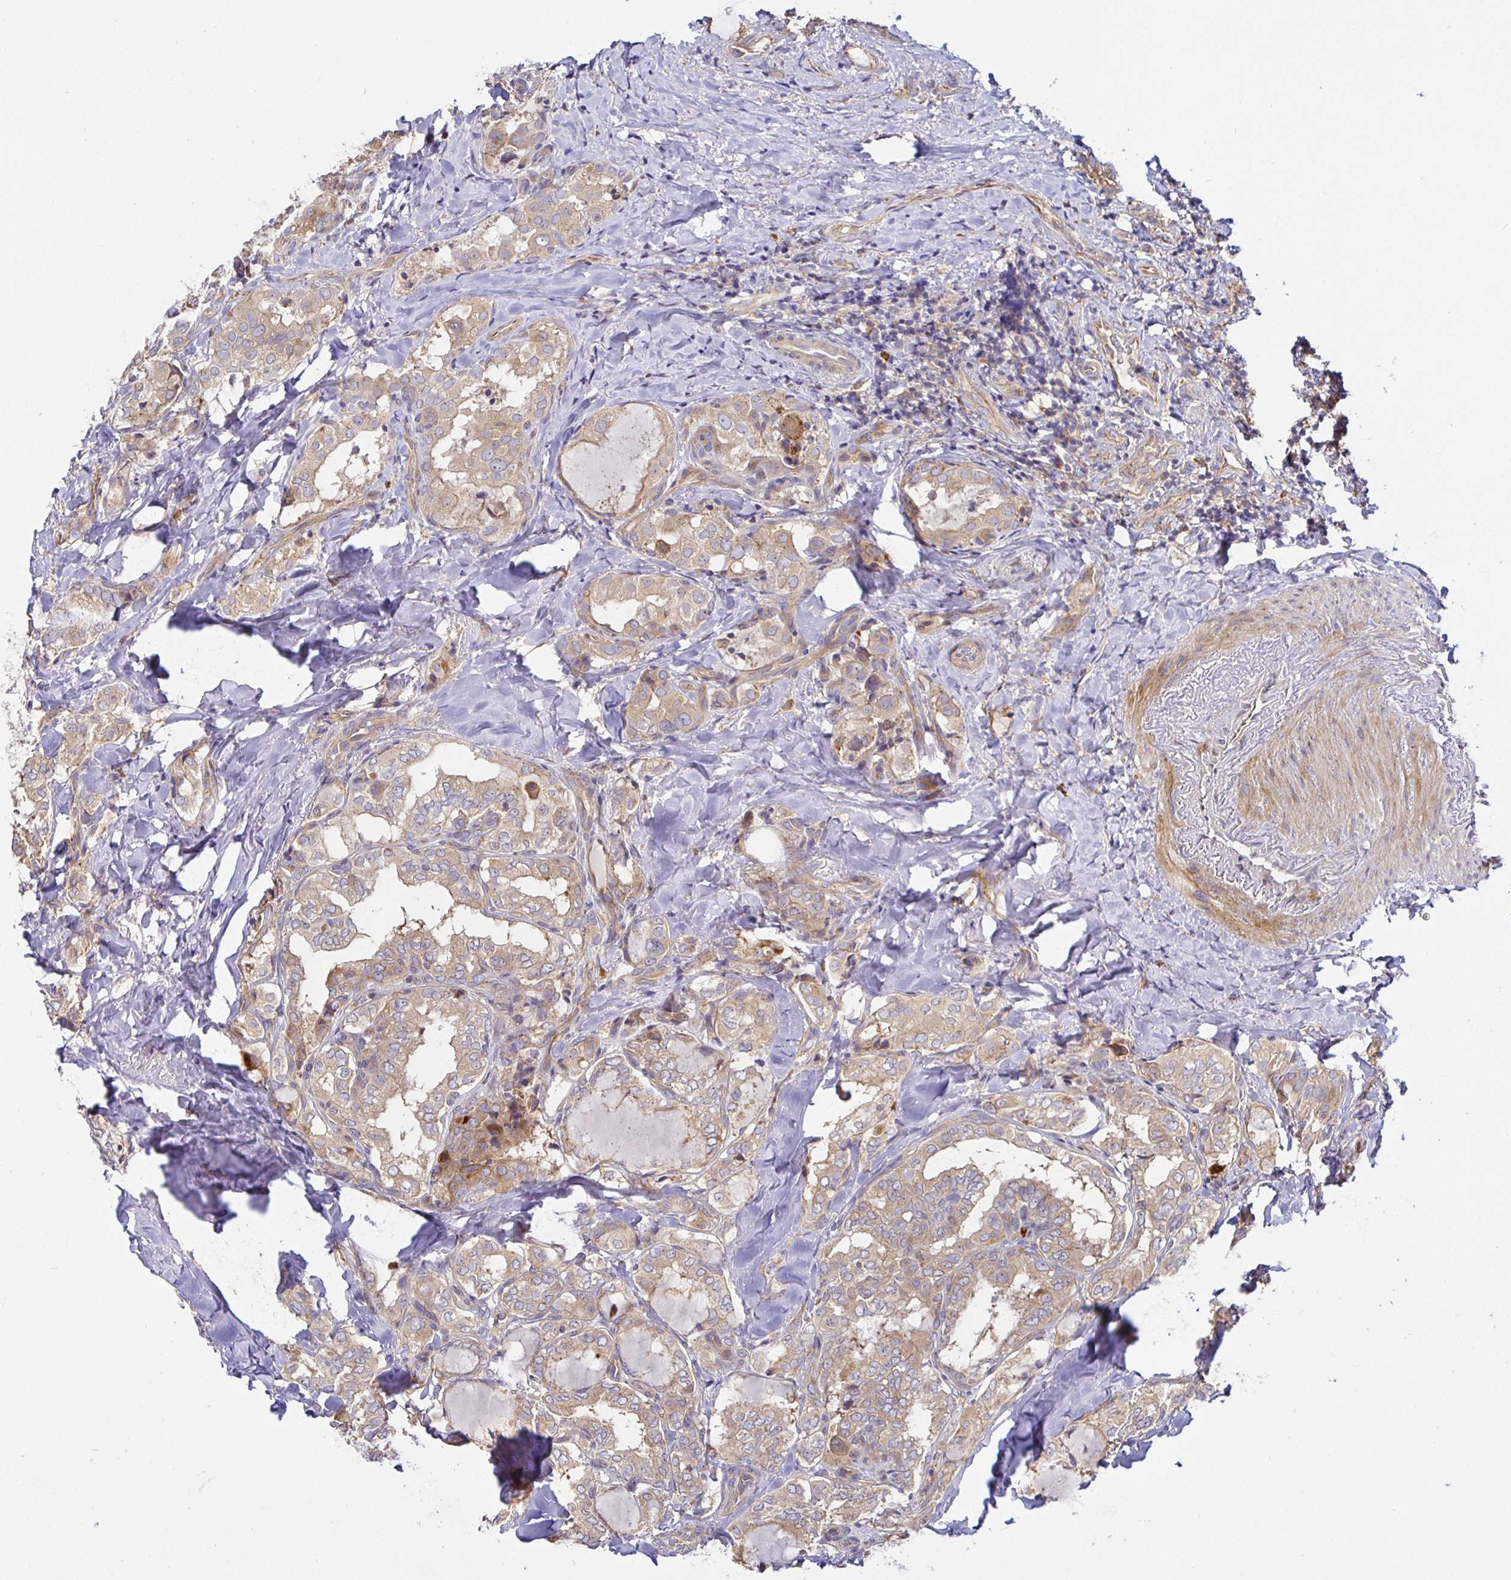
{"staining": {"intensity": "moderate", "quantity": ">75%", "location": "cytoplasmic/membranous"}, "tissue": "thyroid cancer", "cell_type": "Tumor cells", "image_type": "cancer", "snomed": [{"axis": "morphology", "description": "Papillary adenocarcinoma, NOS"}, {"axis": "topography", "description": "Thyroid gland"}], "caption": "The histopathology image reveals a brown stain indicating the presence of a protein in the cytoplasmic/membranous of tumor cells in thyroid cancer (papillary adenocarcinoma).", "gene": "SNX8", "patient": {"sex": "female", "age": 75}}